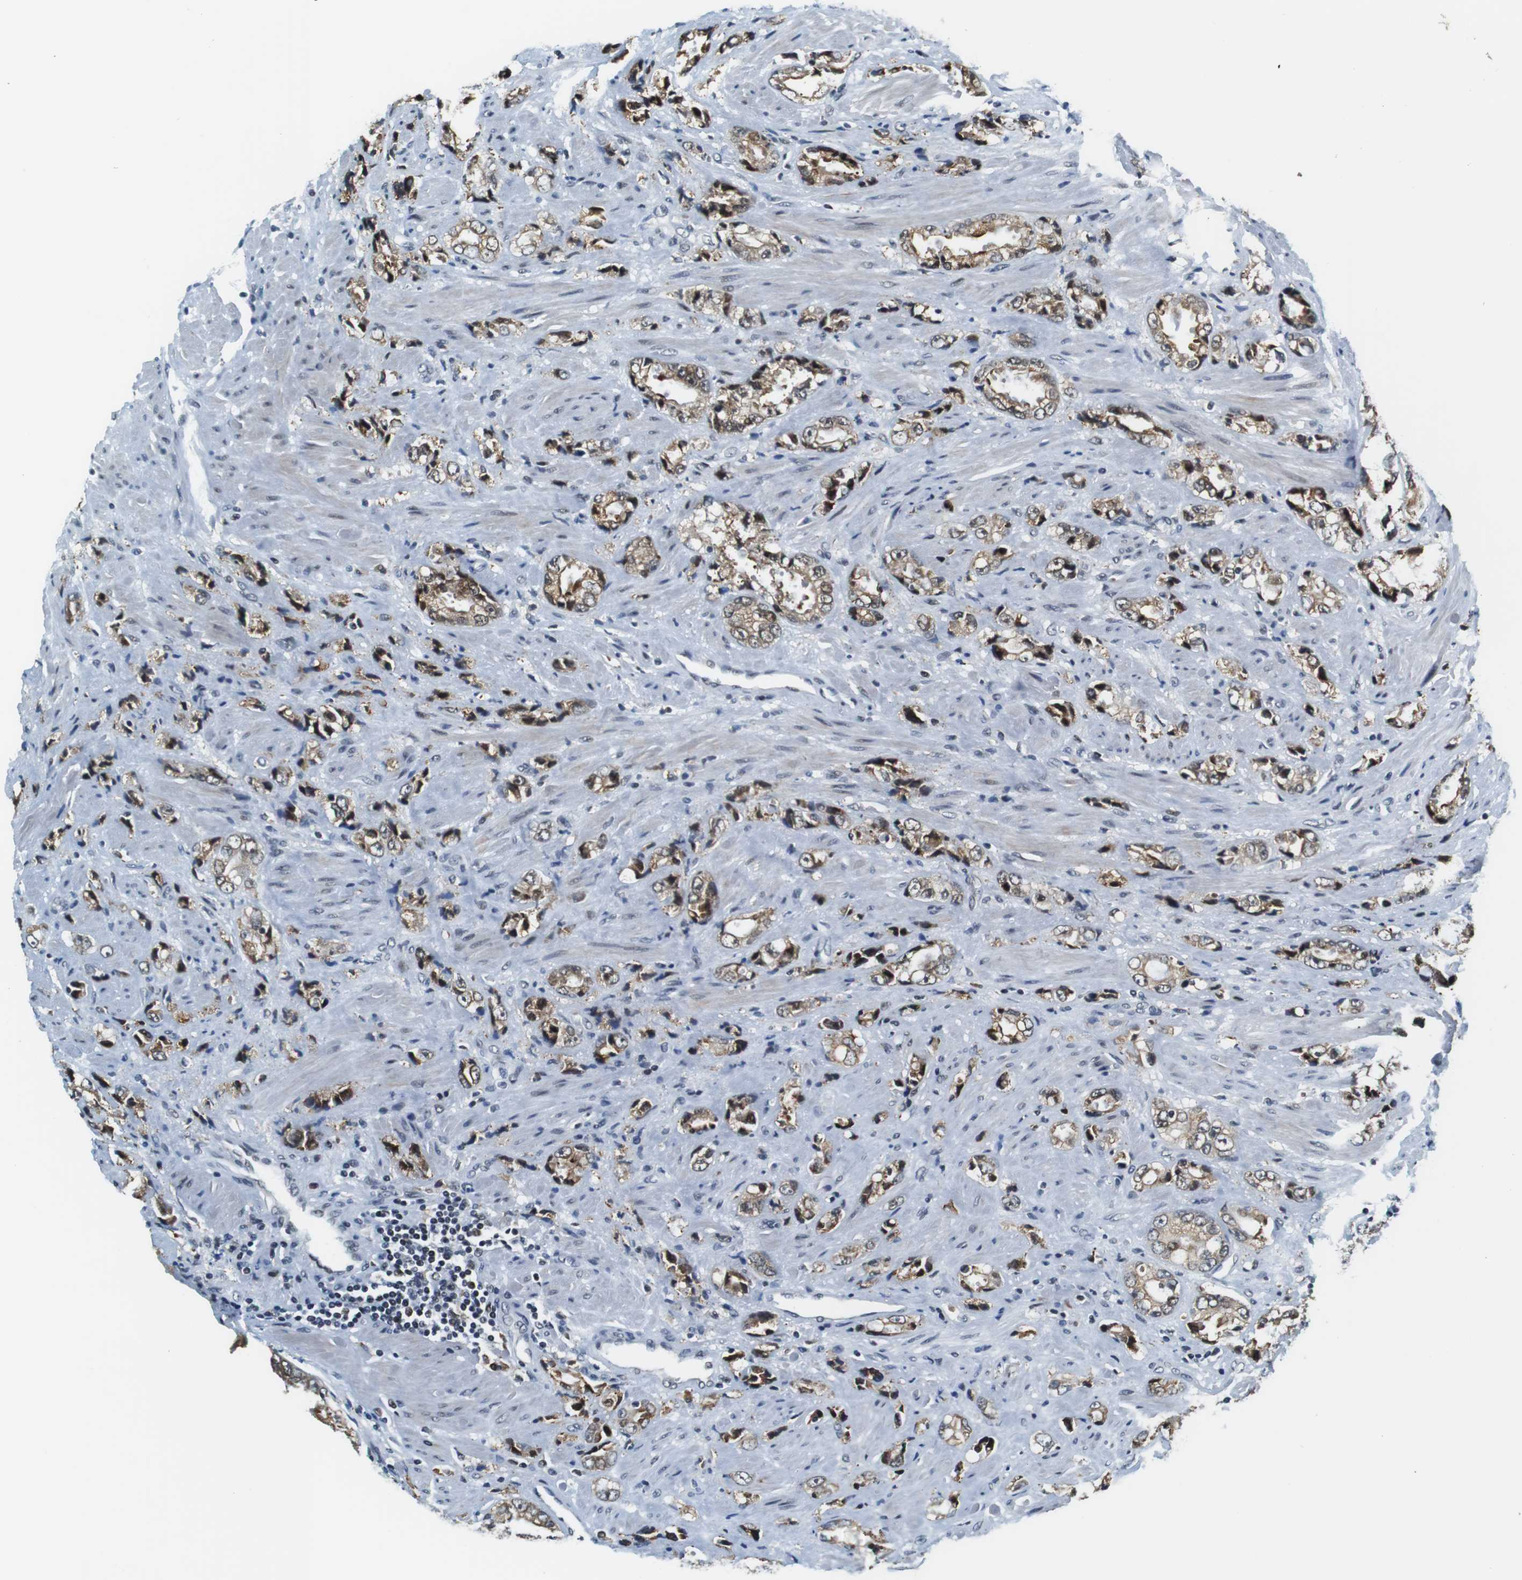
{"staining": {"intensity": "moderate", "quantity": ">75%", "location": "nuclear"}, "tissue": "prostate cancer", "cell_type": "Tumor cells", "image_type": "cancer", "snomed": [{"axis": "morphology", "description": "Adenocarcinoma, High grade"}, {"axis": "topography", "description": "Prostate"}], "caption": "Prostate cancer stained with a brown dye exhibits moderate nuclear positive expression in about >75% of tumor cells.", "gene": "RNF38", "patient": {"sex": "male", "age": 61}}